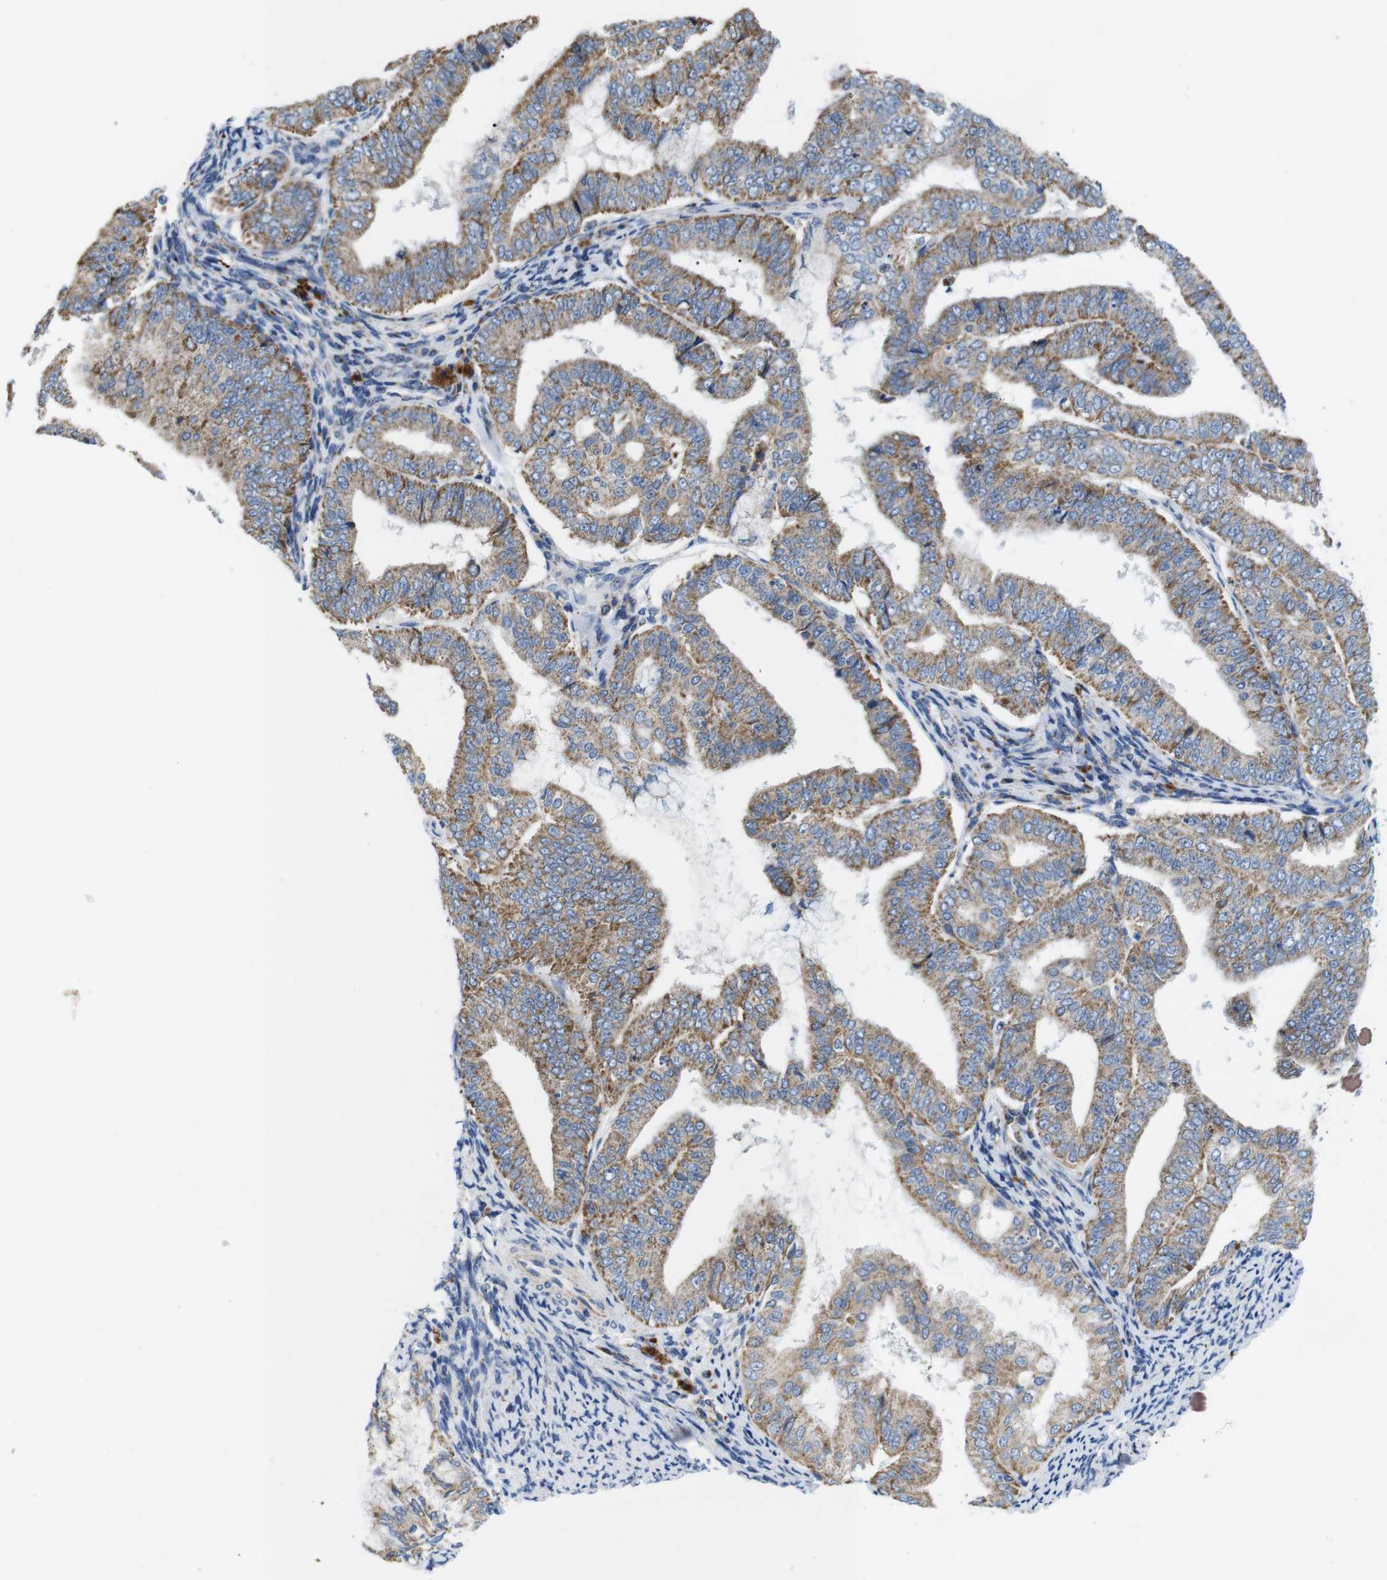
{"staining": {"intensity": "moderate", "quantity": ">75%", "location": "cytoplasmic/membranous"}, "tissue": "endometrial cancer", "cell_type": "Tumor cells", "image_type": "cancer", "snomed": [{"axis": "morphology", "description": "Adenocarcinoma, NOS"}, {"axis": "topography", "description": "Endometrium"}], "caption": "Adenocarcinoma (endometrial) stained with a brown dye reveals moderate cytoplasmic/membranous positive positivity in about >75% of tumor cells.", "gene": "F2RL1", "patient": {"sex": "female", "age": 63}}